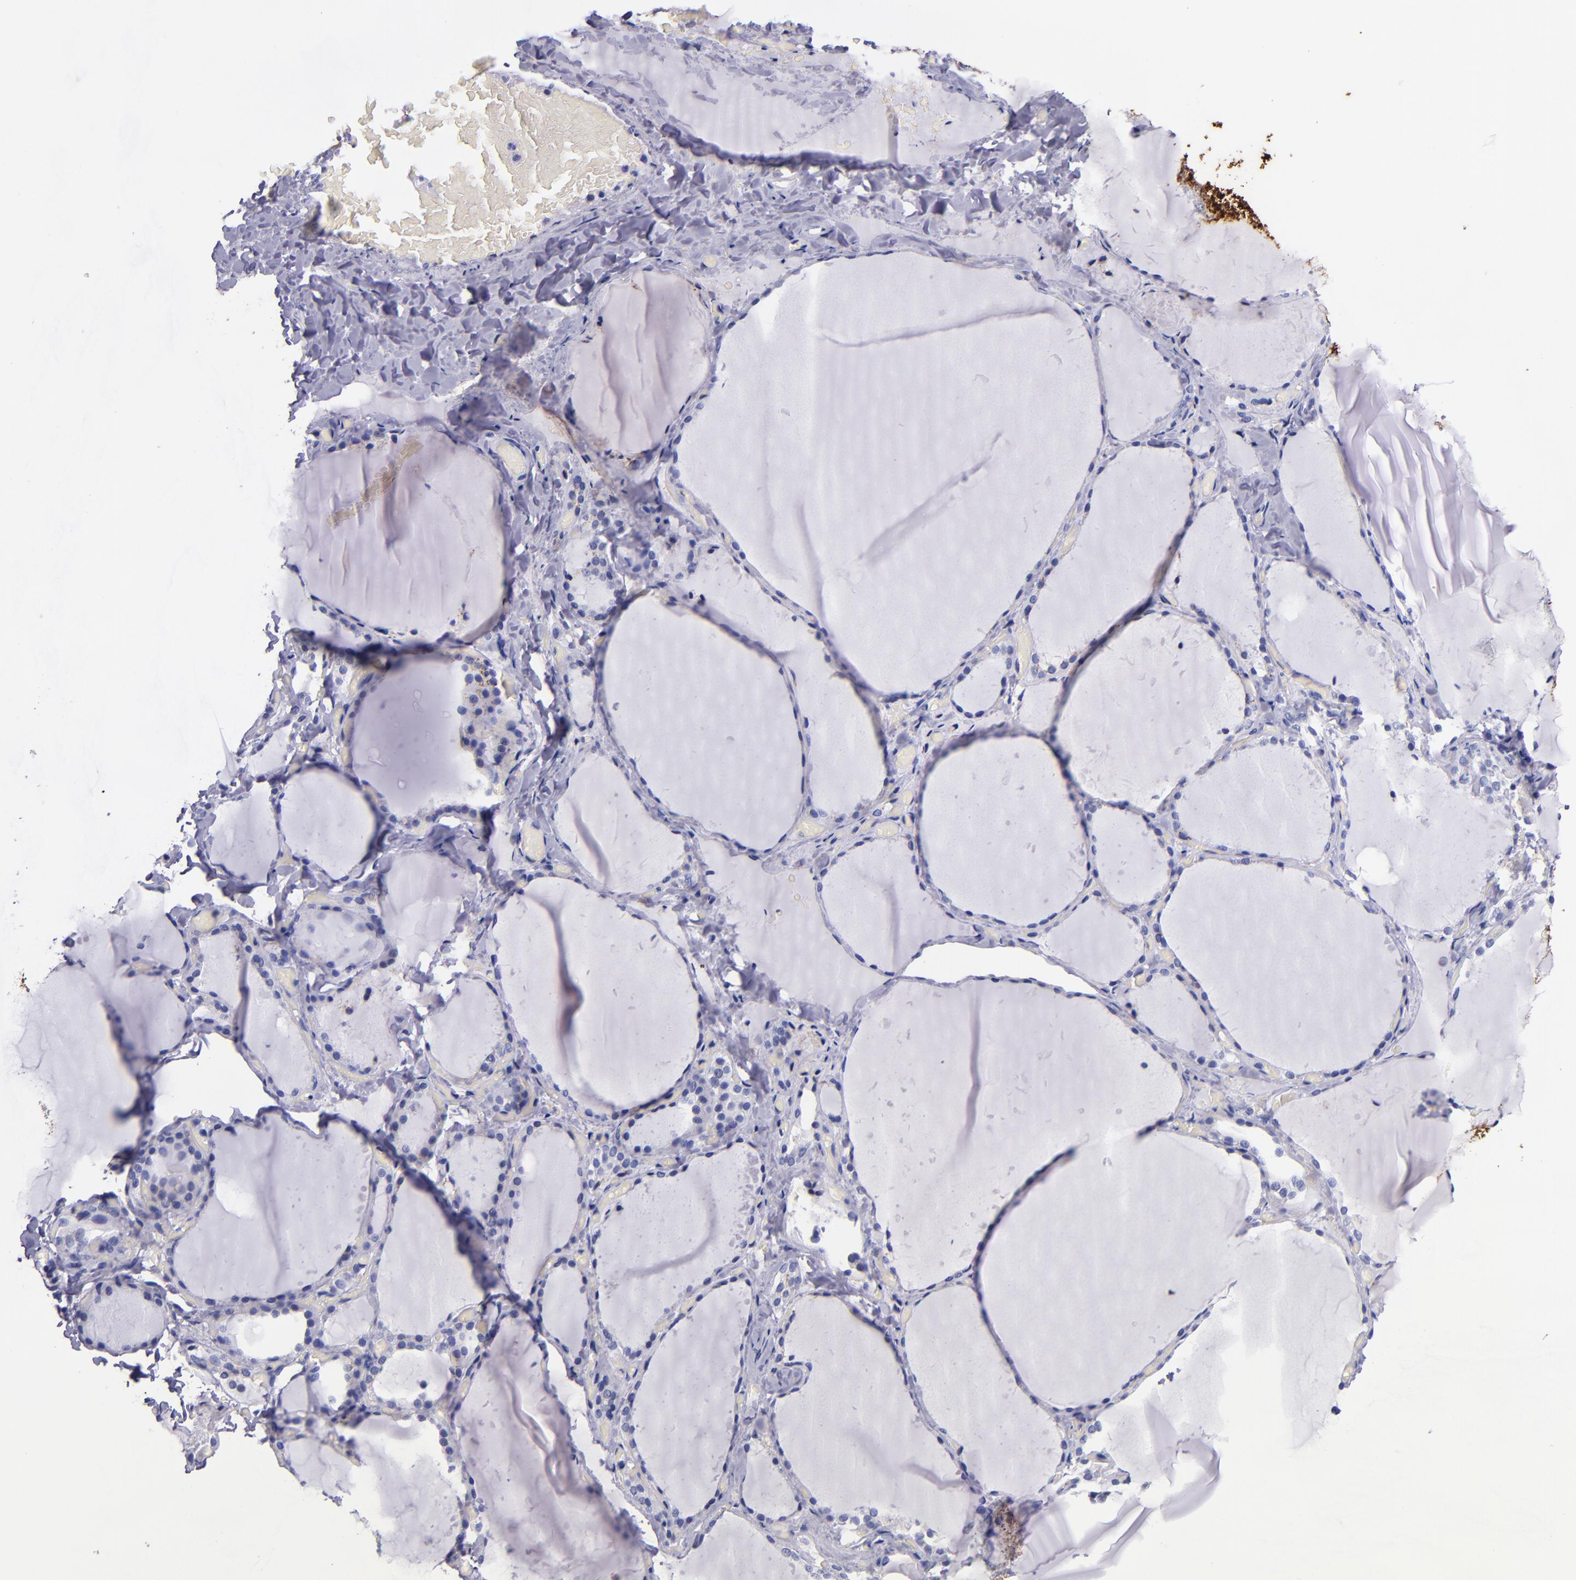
{"staining": {"intensity": "negative", "quantity": "none", "location": "none"}, "tissue": "thyroid gland", "cell_type": "Glandular cells", "image_type": "normal", "snomed": [{"axis": "morphology", "description": "Normal tissue, NOS"}, {"axis": "topography", "description": "Thyroid gland"}], "caption": "Glandular cells show no significant protein expression in normal thyroid gland. Nuclei are stained in blue.", "gene": "IVL", "patient": {"sex": "female", "age": 22}}